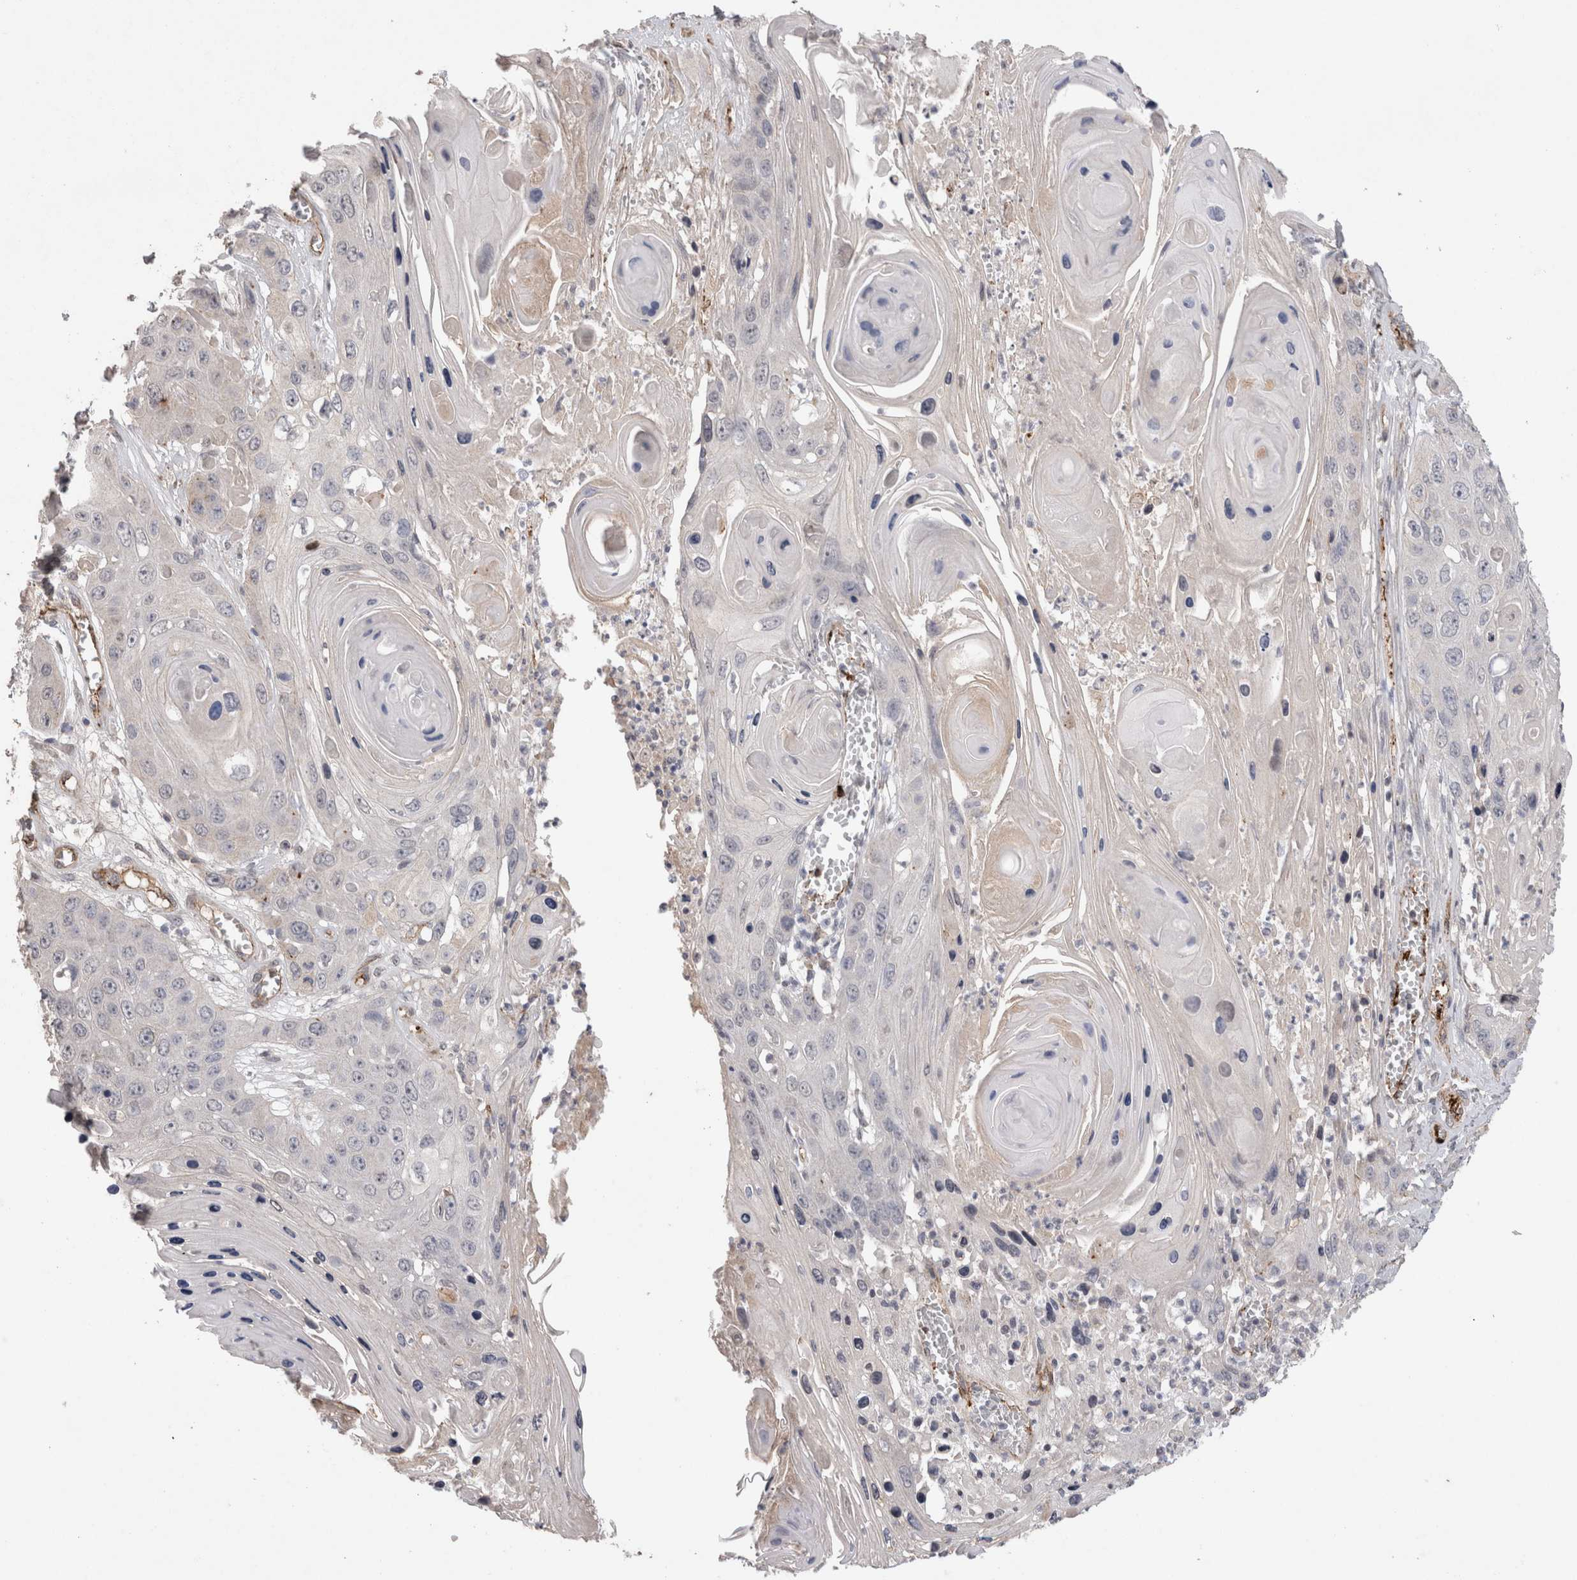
{"staining": {"intensity": "negative", "quantity": "none", "location": "none"}, "tissue": "skin cancer", "cell_type": "Tumor cells", "image_type": "cancer", "snomed": [{"axis": "morphology", "description": "Squamous cell carcinoma, NOS"}, {"axis": "topography", "description": "Skin"}], "caption": "A high-resolution micrograph shows IHC staining of skin squamous cell carcinoma, which shows no significant staining in tumor cells.", "gene": "CDH13", "patient": {"sex": "male", "age": 55}}